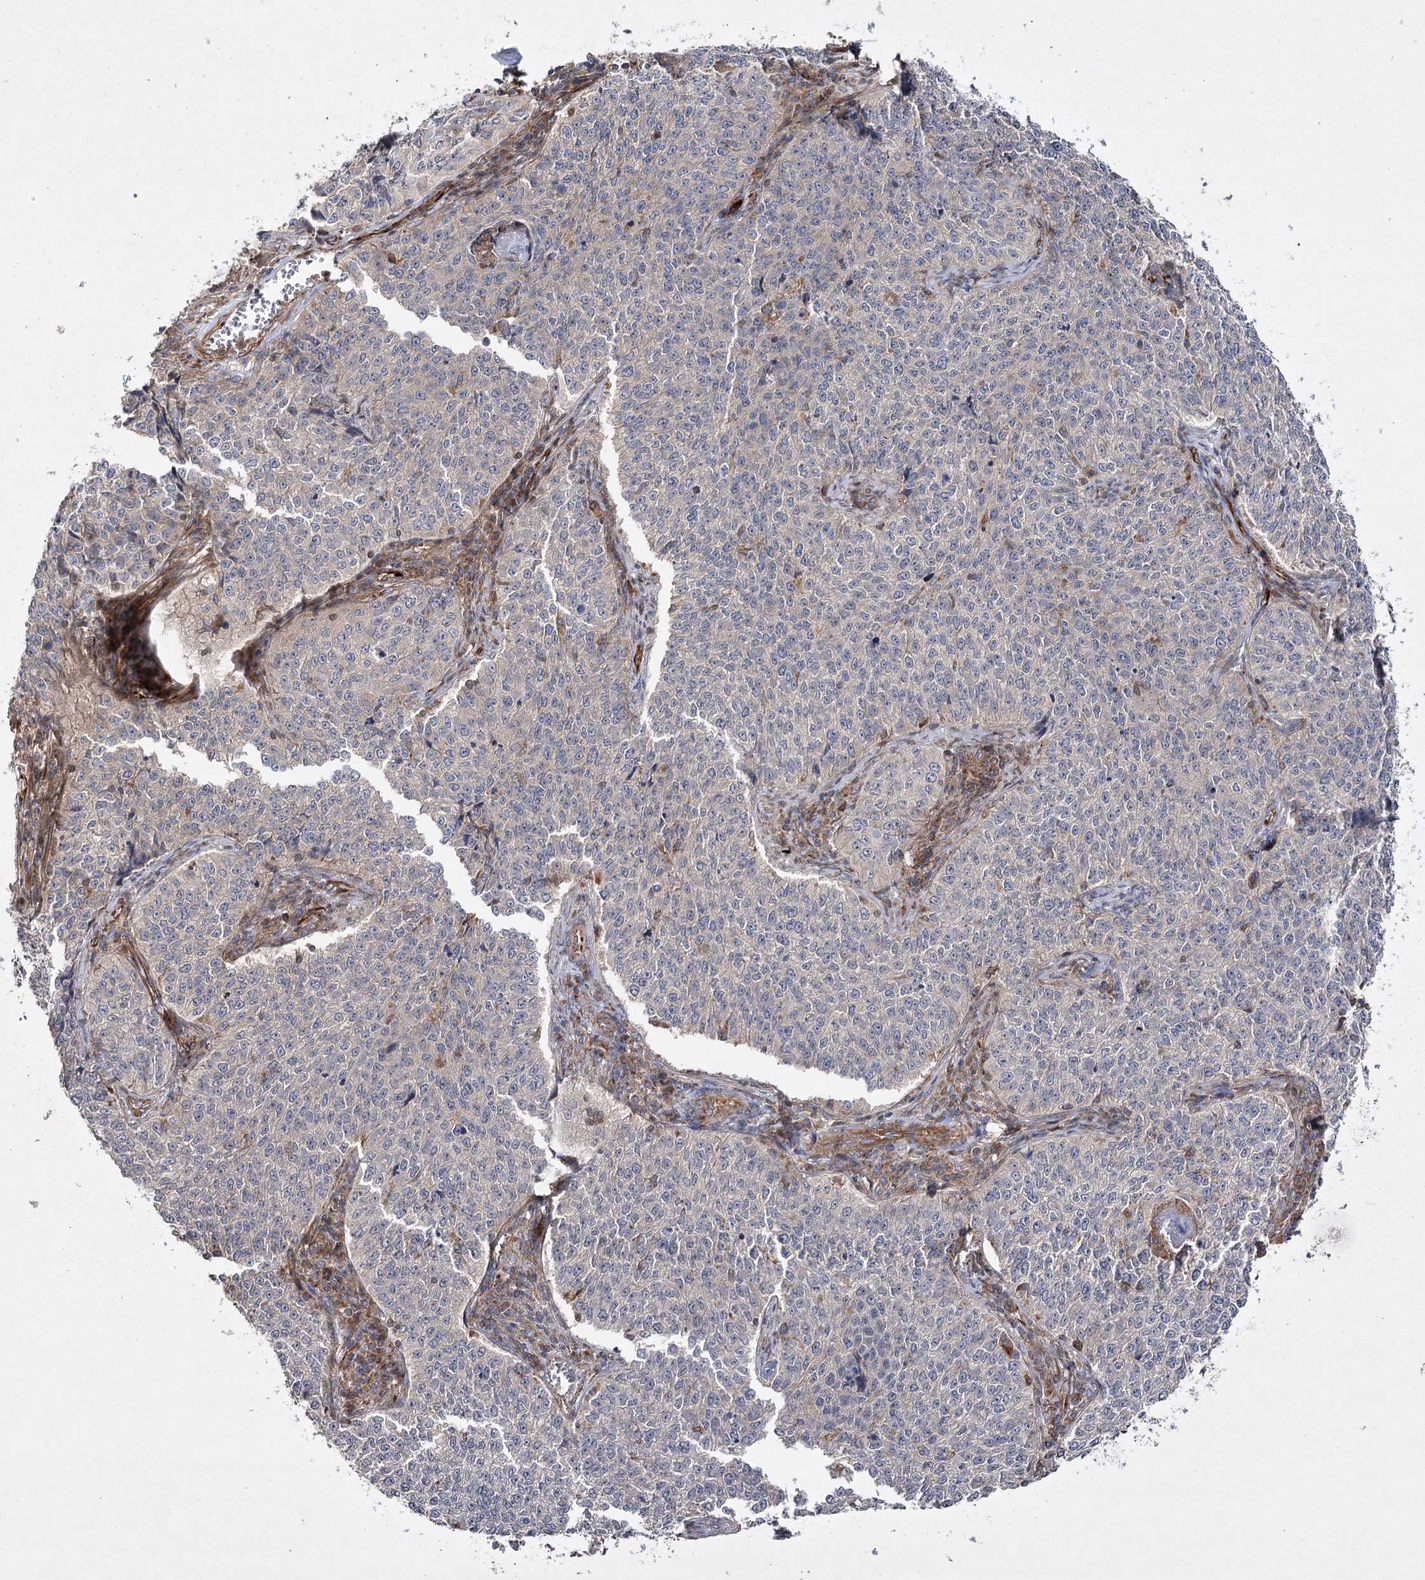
{"staining": {"intensity": "negative", "quantity": "none", "location": "none"}, "tissue": "cervical cancer", "cell_type": "Tumor cells", "image_type": "cancer", "snomed": [{"axis": "morphology", "description": "Squamous cell carcinoma, NOS"}, {"axis": "topography", "description": "Cervix"}], "caption": "DAB immunohistochemical staining of cervical squamous cell carcinoma displays no significant expression in tumor cells. The staining was performed using DAB (3,3'-diaminobenzidine) to visualize the protein expression in brown, while the nuclei were stained in blue with hematoxylin (Magnification: 20x).", "gene": "DNAJC13", "patient": {"sex": "female", "age": 35}}